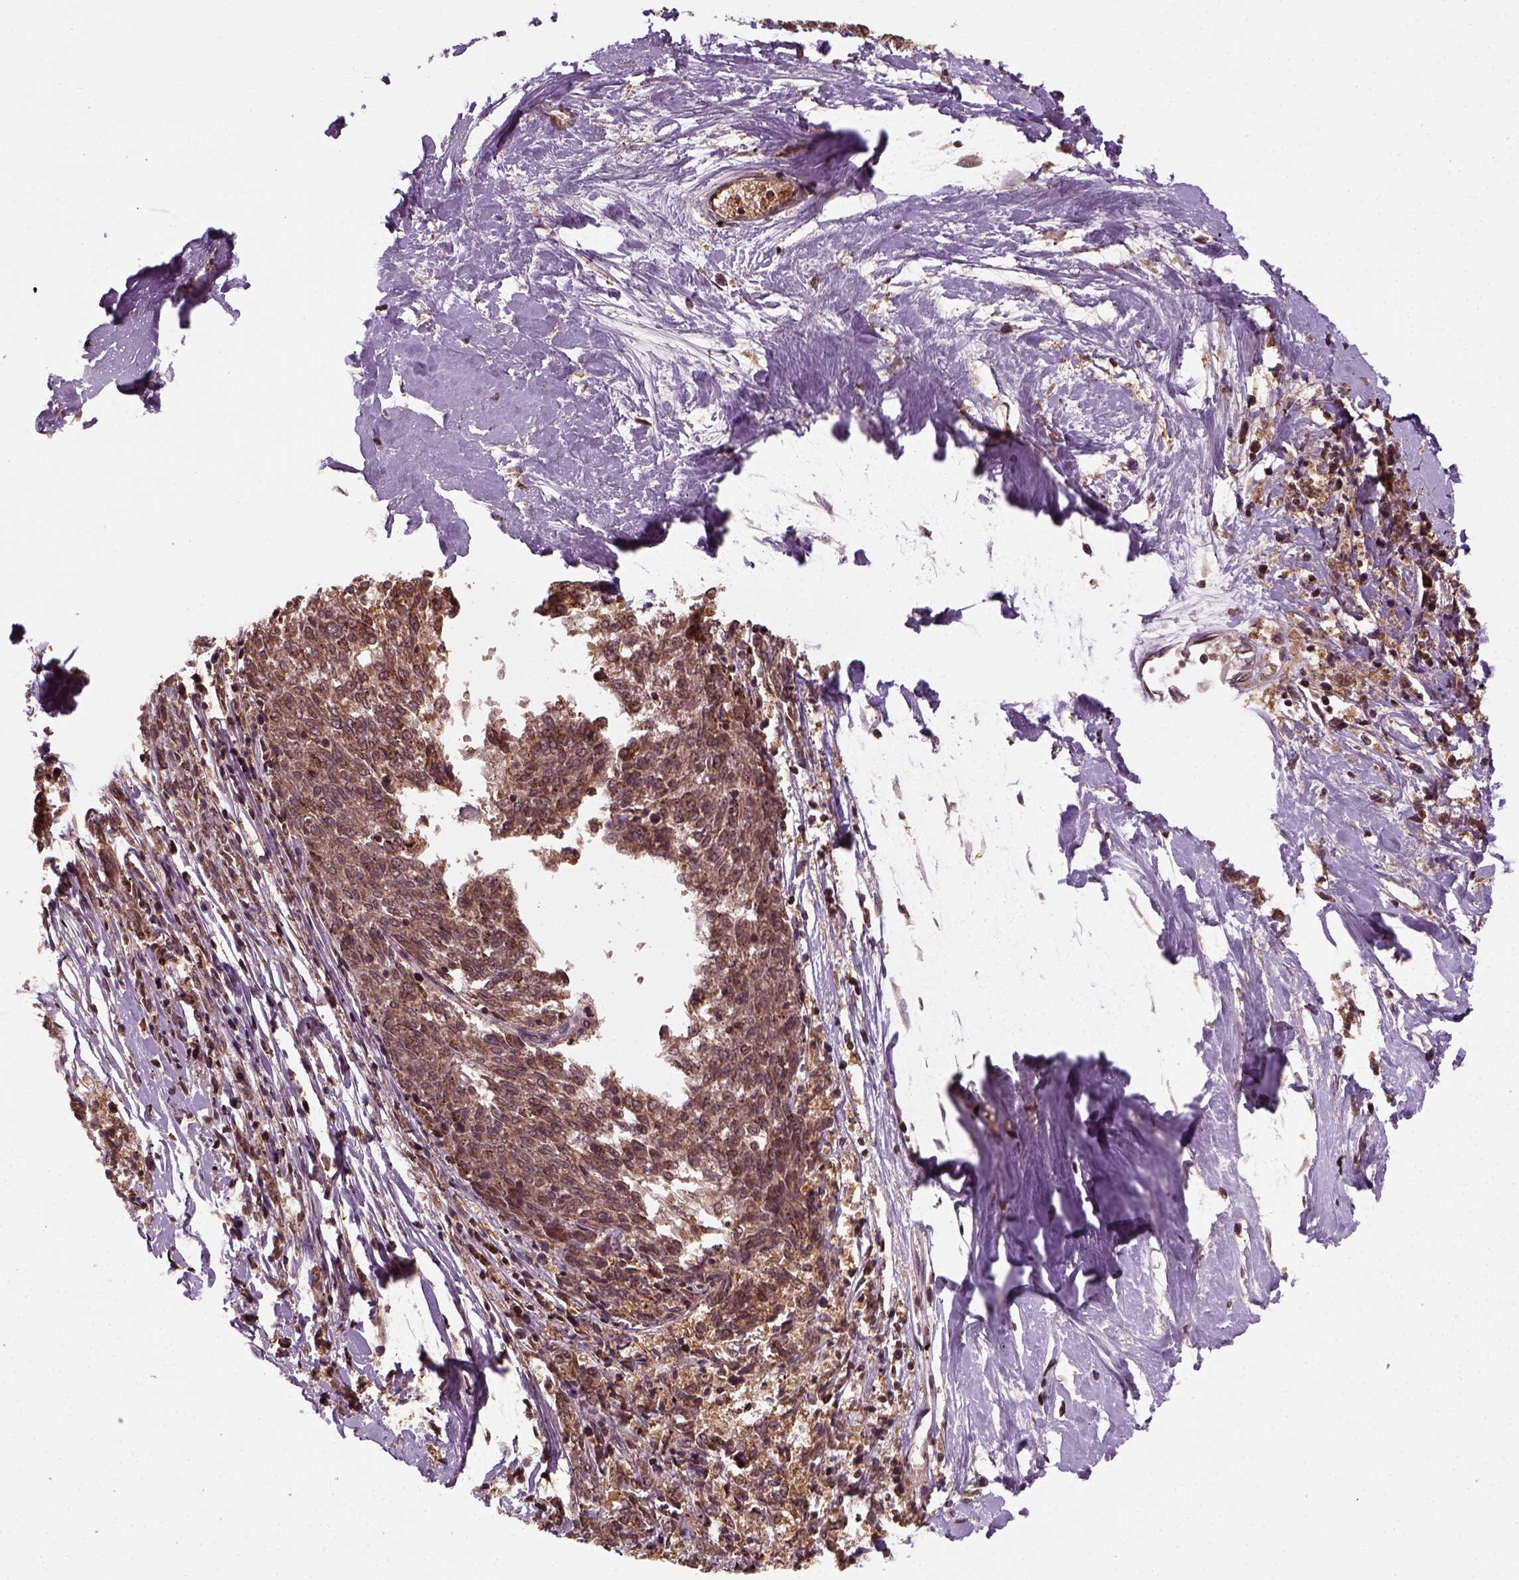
{"staining": {"intensity": "moderate", "quantity": ">75%", "location": "cytoplasmic/membranous,nuclear"}, "tissue": "melanoma", "cell_type": "Tumor cells", "image_type": "cancer", "snomed": [{"axis": "morphology", "description": "Malignant melanoma, NOS"}, {"axis": "topography", "description": "Skin"}], "caption": "Tumor cells display medium levels of moderate cytoplasmic/membranous and nuclear expression in approximately >75% of cells in human melanoma.", "gene": "NUDT9", "patient": {"sex": "female", "age": 72}}